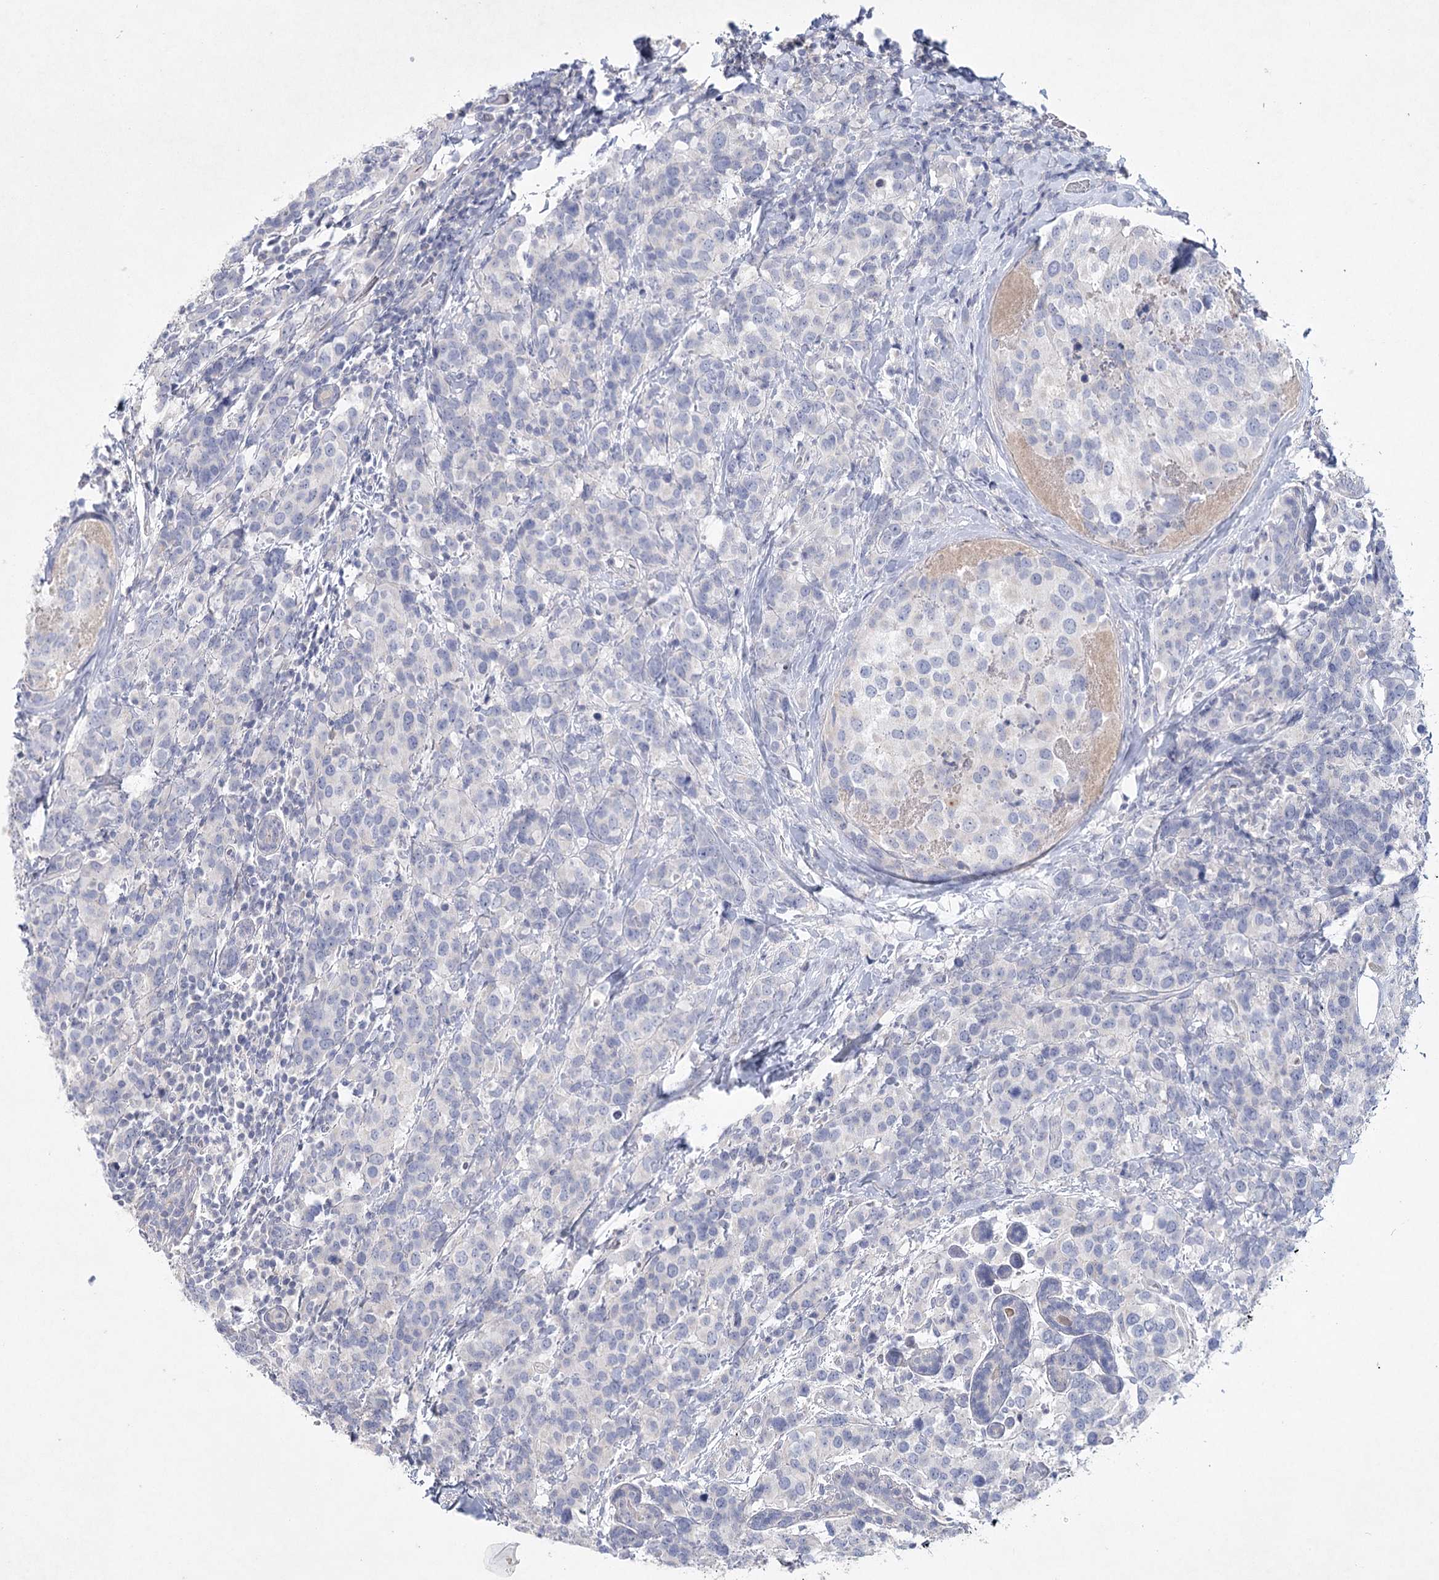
{"staining": {"intensity": "negative", "quantity": "none", "location": "none"}, "tissue": "breast cancer", "cell_type": "Tumor cells", "image_type": "cancer", "snomed": [{"axis": "morphology", "description": "Lobular carcinoma"}, {"axis": "topography", "description": "Breast"}], "caption": "The immunohistochemistry (IHC) histopathology image has no significant staining in tumor cells of breast cancer (lobular carcinoma) tissue.", "gene": "MAP3K13", "patient": {"sex": "female", "age": 59}}